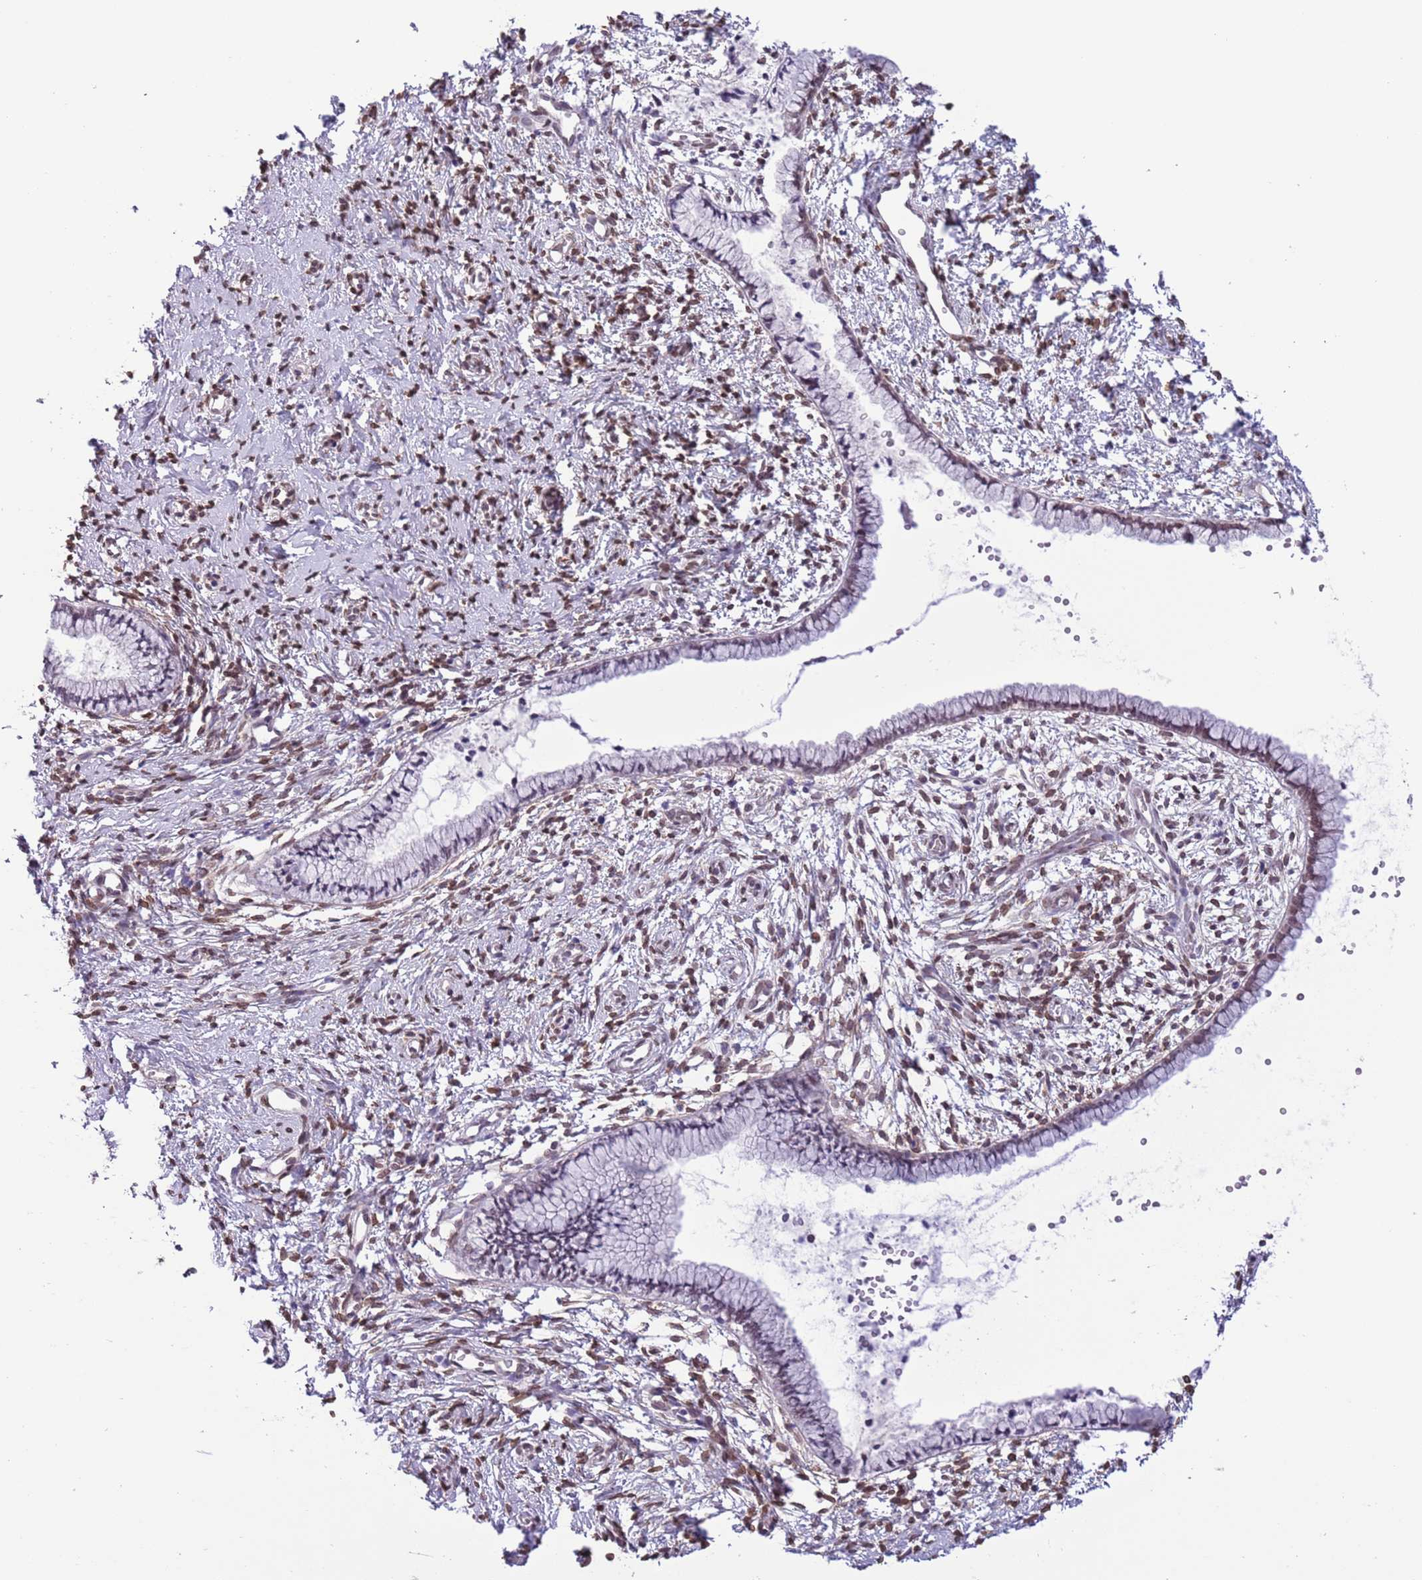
{"staining": {"intensity": "moderate", "quantity": "<25%", "location": "nuclear"}, "tissue": "cervix", "cell_type": "Glandular cells", "image_type": "normal", "snomed": [{"axis": "morphology", "description": "Normal tissue, NOS"}, {"axis": "topography", "description": "Cervix"}], "caption": "A brown stain highlights moderate nuclear expression of a protein in glandular cells of unremarkable cervix.", "gene": "ZGLP1", "patient": {"sex": "female", "age": 57}}